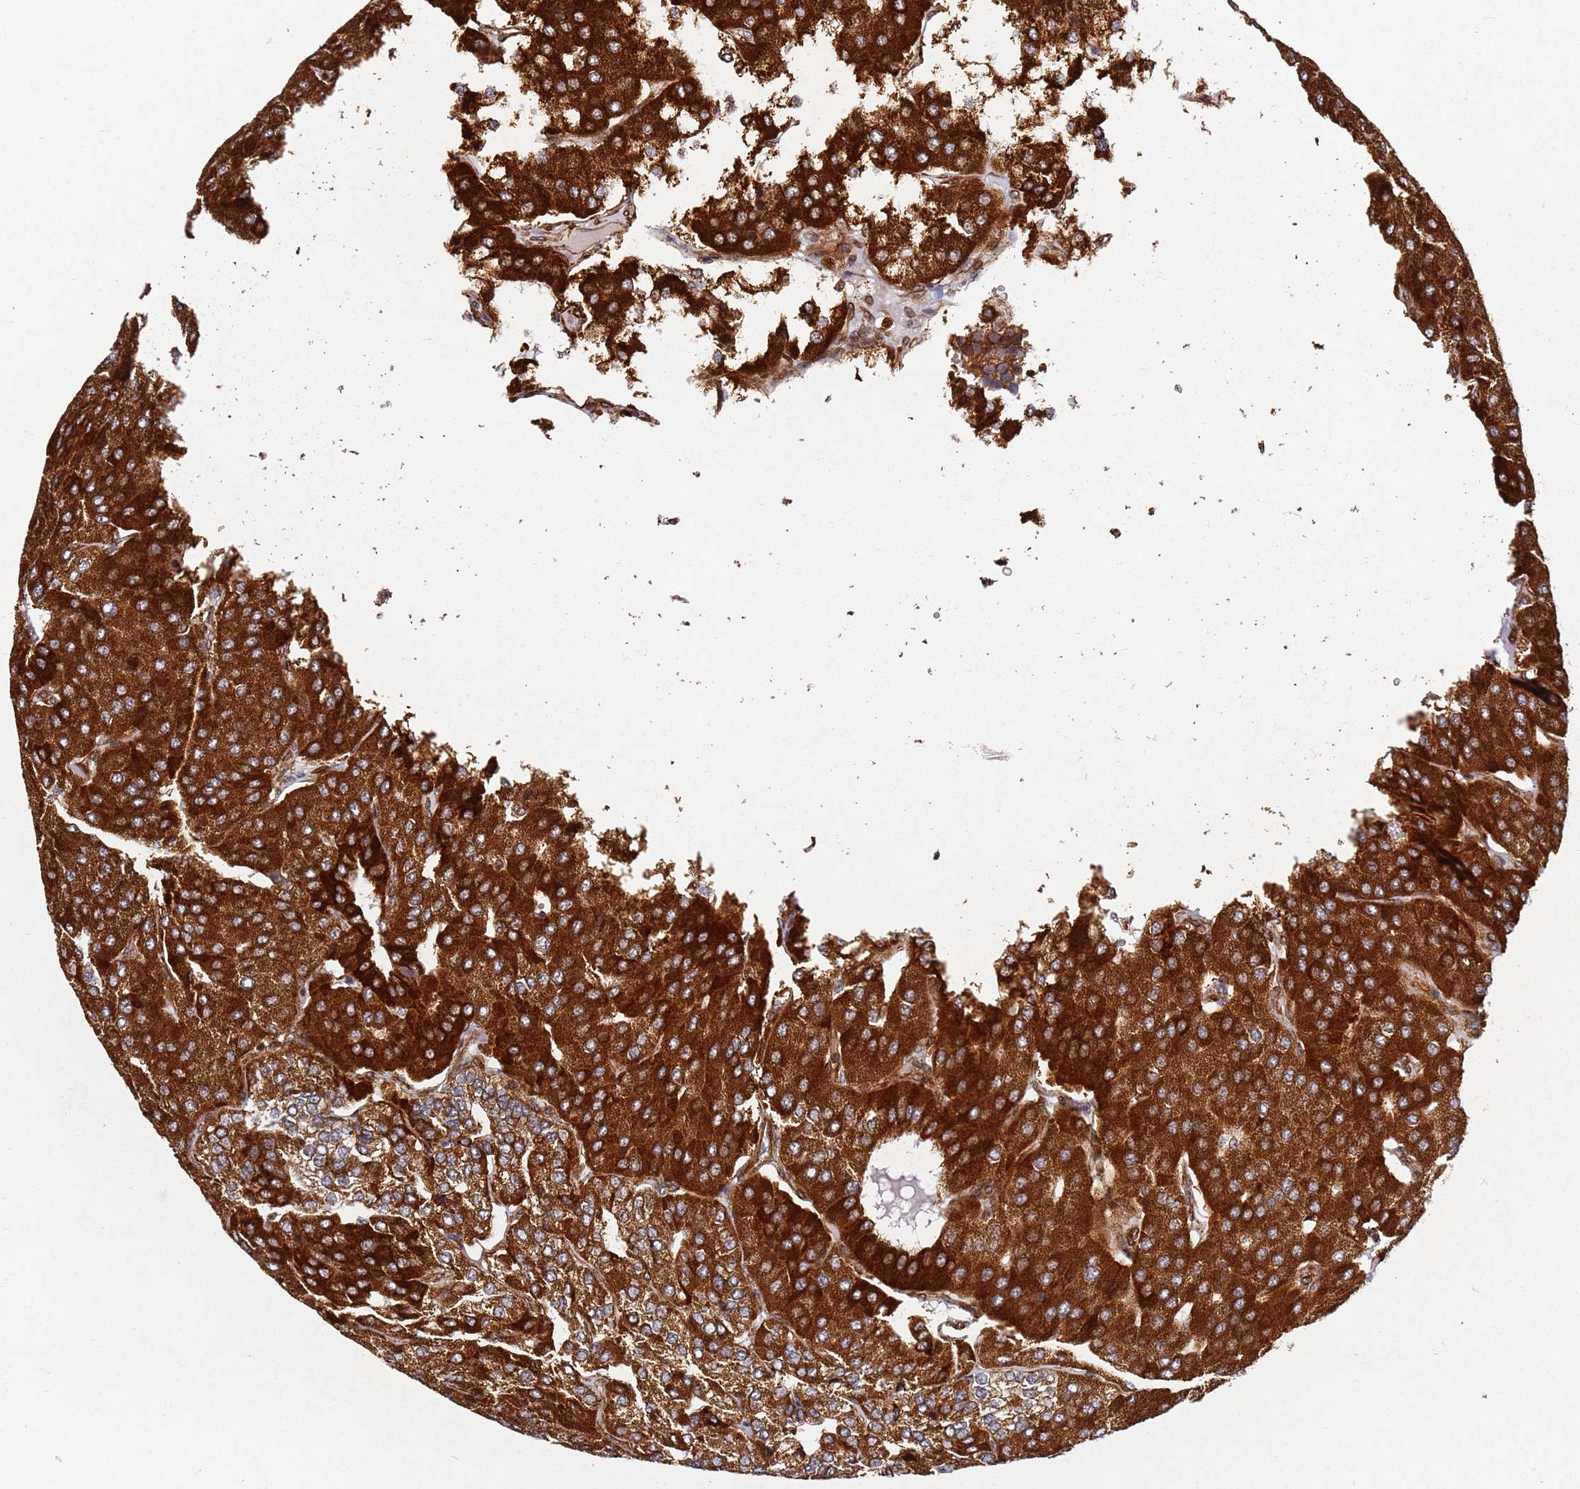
{"staining": {"intensity": "strong", "quantity": ">75%", "location": "cytoplasmic/membranous"}, "tissue": "parathyroid gland", "cell_type": "Glandular cells", "image_type": "normal", "snomed": [{"axis": "morphology", "description": "Normal tissue, NOS"}, {"axis": "morphology", "description": "Adenoma, NOS"}, {"axis": "topography", "description": "Parathyroid gland"}], "caption": "Immunohistochemical staining of benign human parathyroid gland displays high levels of strong cytoplasmic/membranous expression in approximately >75% of glandular cells. (IHC, brightfield microscopy, high magnification).", "gene": "ZNF296", "patient": {"sex": "female", "age": 86}}